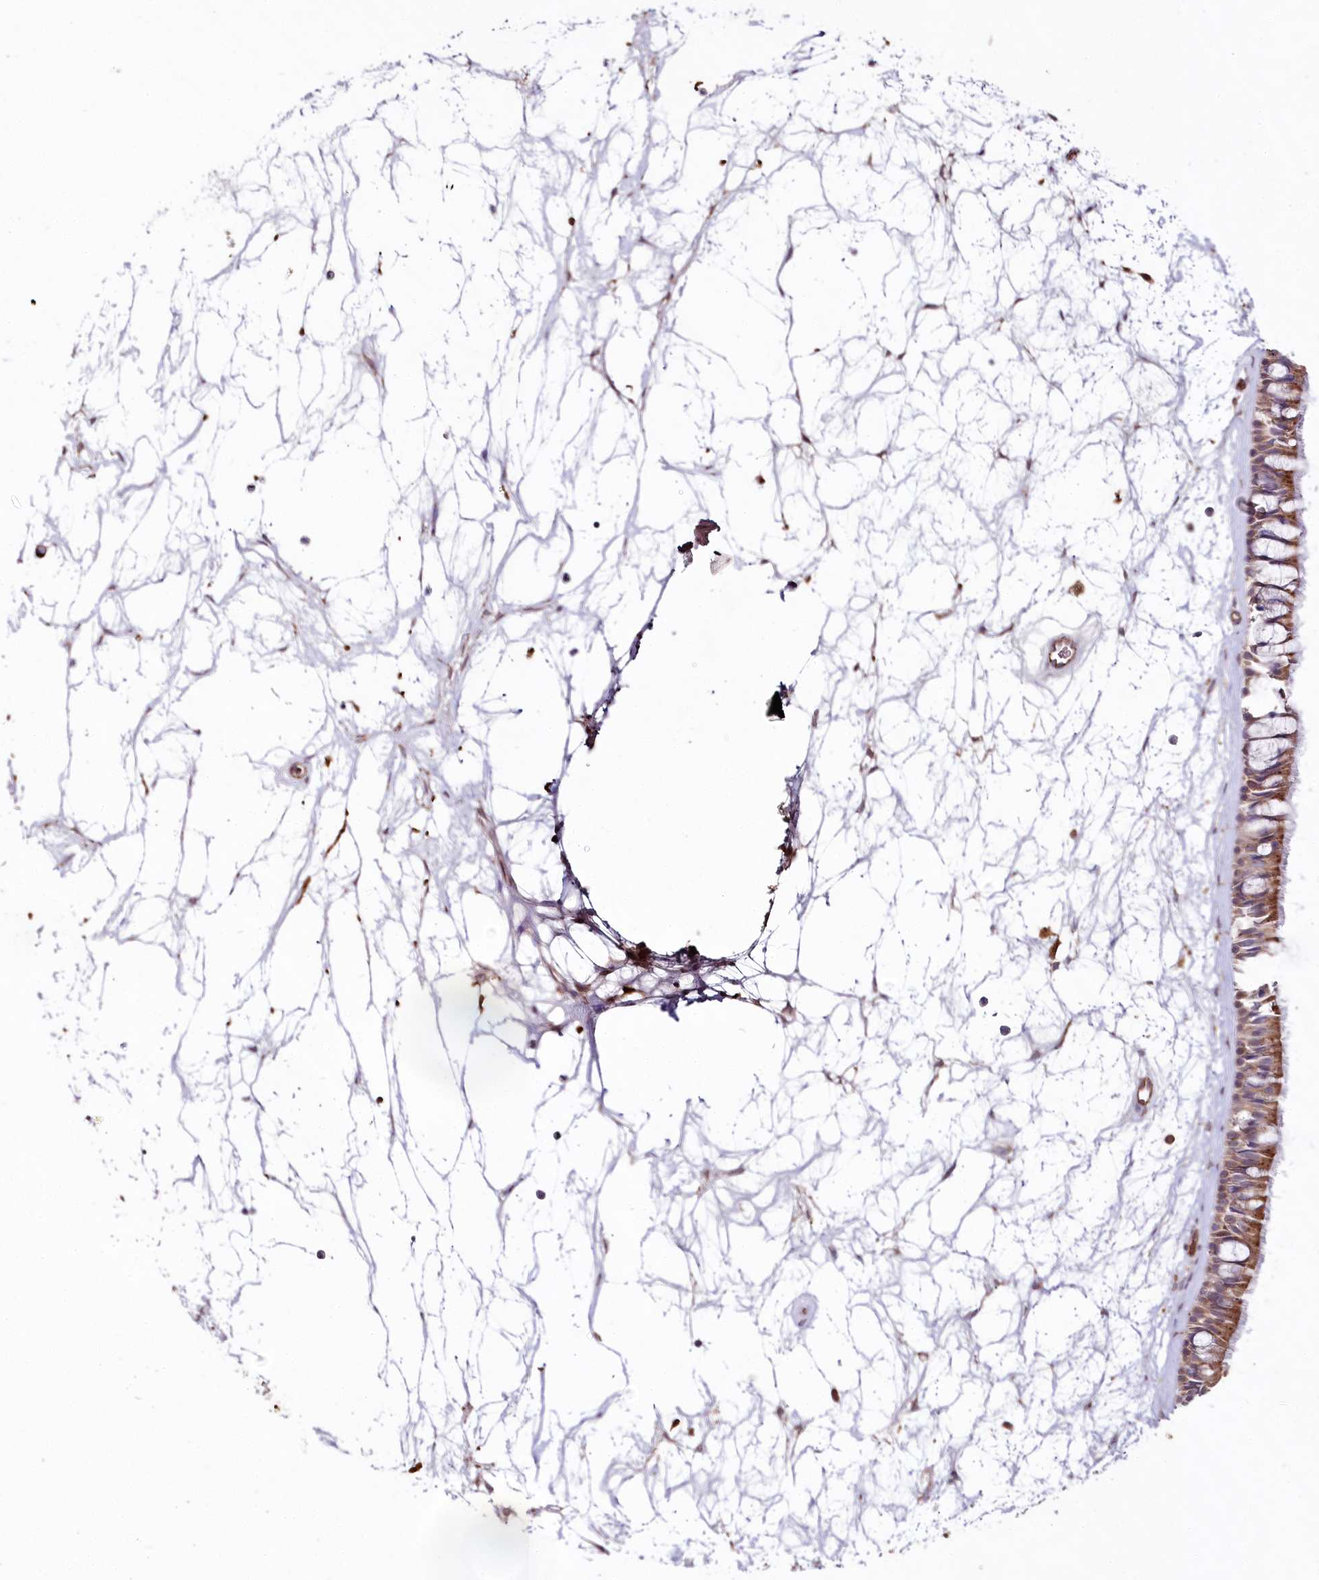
{"staining": {"intensity": "moderate", "quantity": ">75%", "location": "cytoplasmic/membranous"}, "tissue": "nasopharynx", "cell_type": "Respiratory epithelial cells", "image_type": "normal", "snomed": [{"axis": "morphology", "description": "Normal tissue, NOS"}, {"axis": "topography", "description": "Nasopharynx"}], "caption": "Immunohistochemical staining of benign nasopharynx exhibits medium levels of moderate cytoplasmic/membranous positivity in approximately >75% of respiratory epithelial cells. The protein is stained brown, and the nuclei are stained in blue (DAB IHC with brightfield microscopy, high magnification).", "gene": "ALKBH8", "patient": {"sex": "male", "age": 64}}